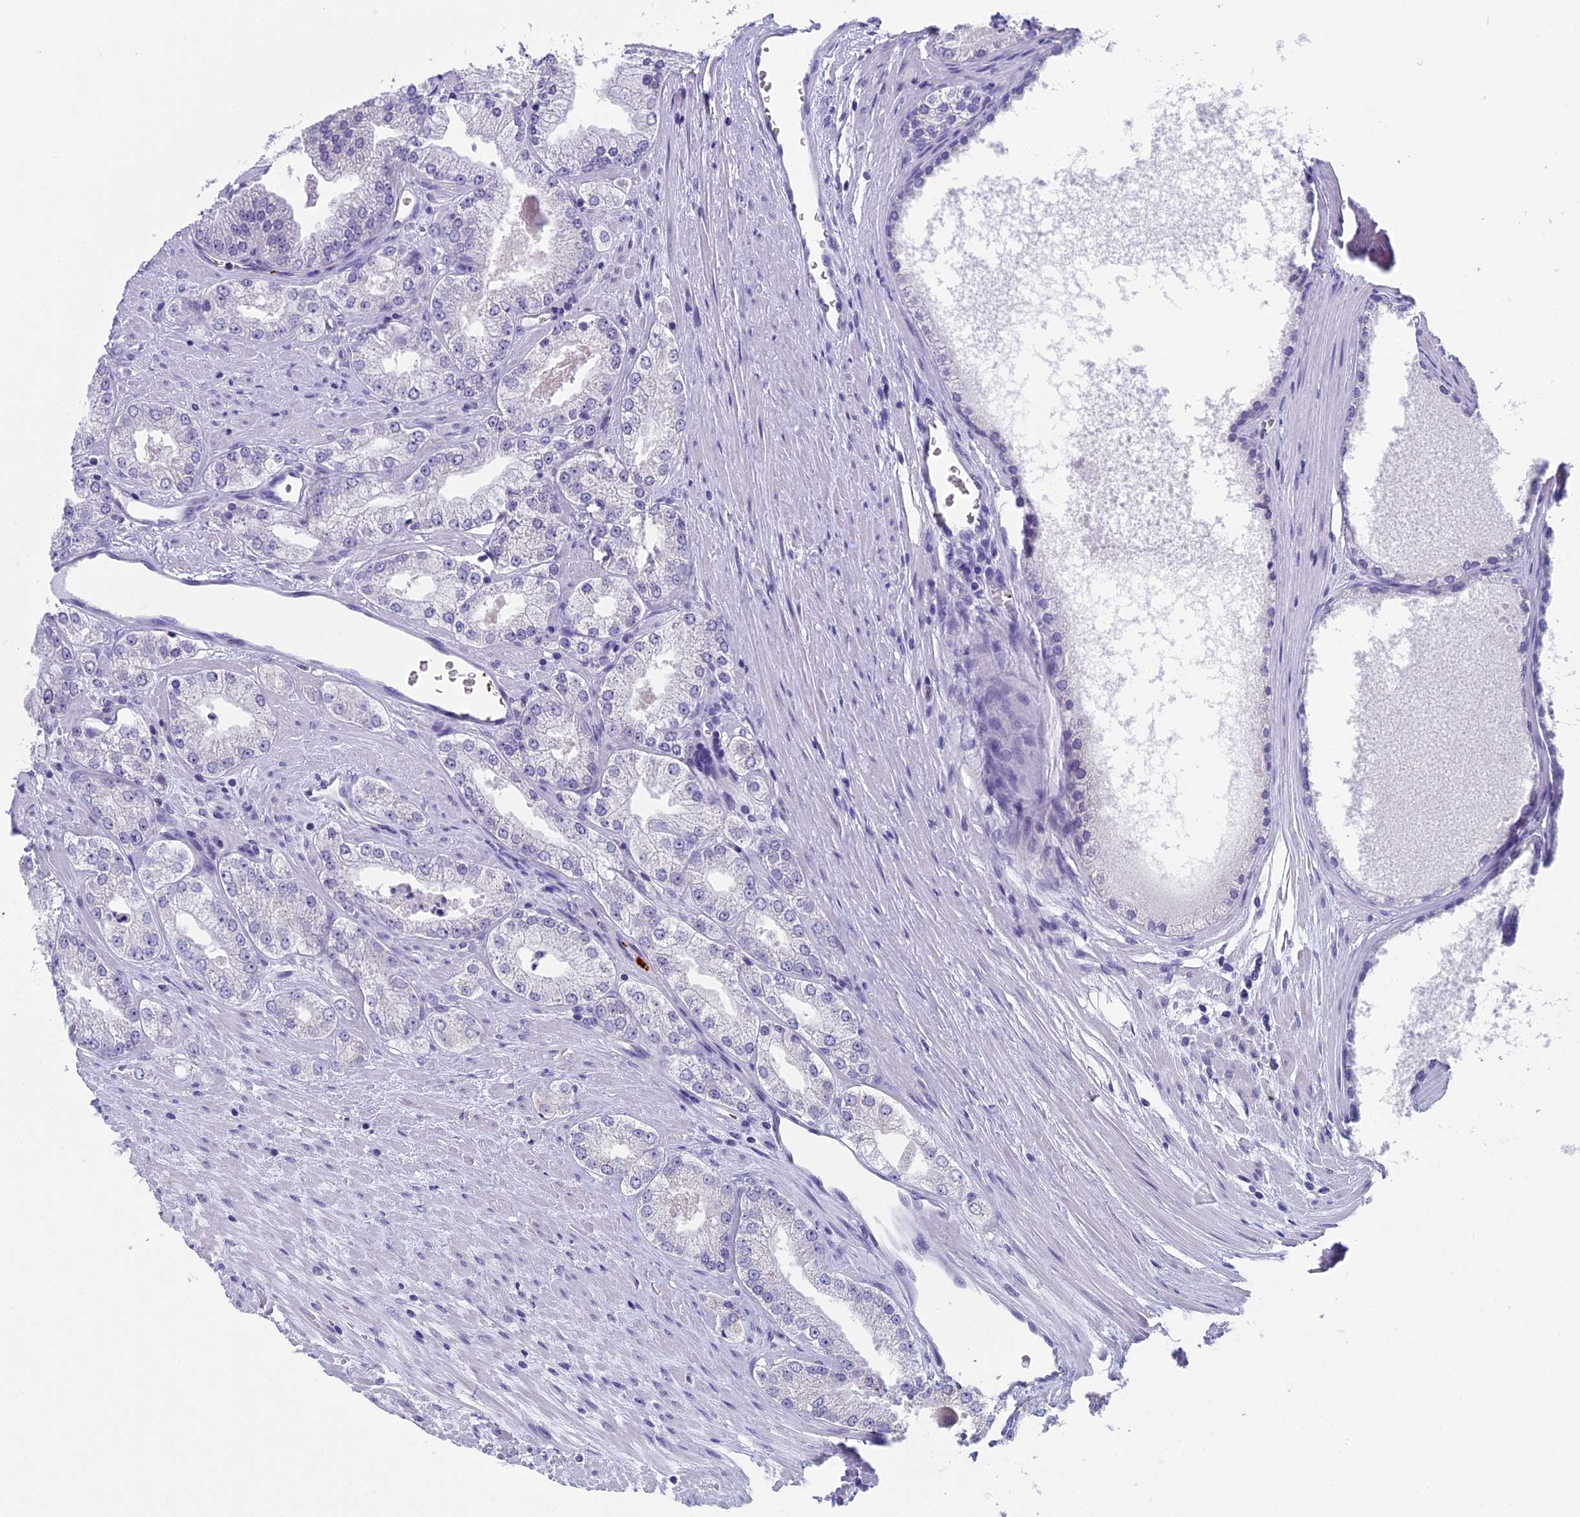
{"staining": {"intensity": "negative", "quantity": "none", "location": "none"}, "tissue": "prostate cancer", "cell_type": "Tumor cells", "image_type": "cancer", "snomed": [{"axis": "morphology", "description": "Adenocarcinoma, Low grade"}, {"axis": "topography", "description": "Prostate"}], "caption": "DAB (3,3'-diaminobenzidine) immunohistochemical staining of human prostate cancer (low-grade adenocarcinoma) demonstrates no significant expression in tumor cells.", "gene": "AIFM2", "patient": {"sex": "male", "age": 69}}